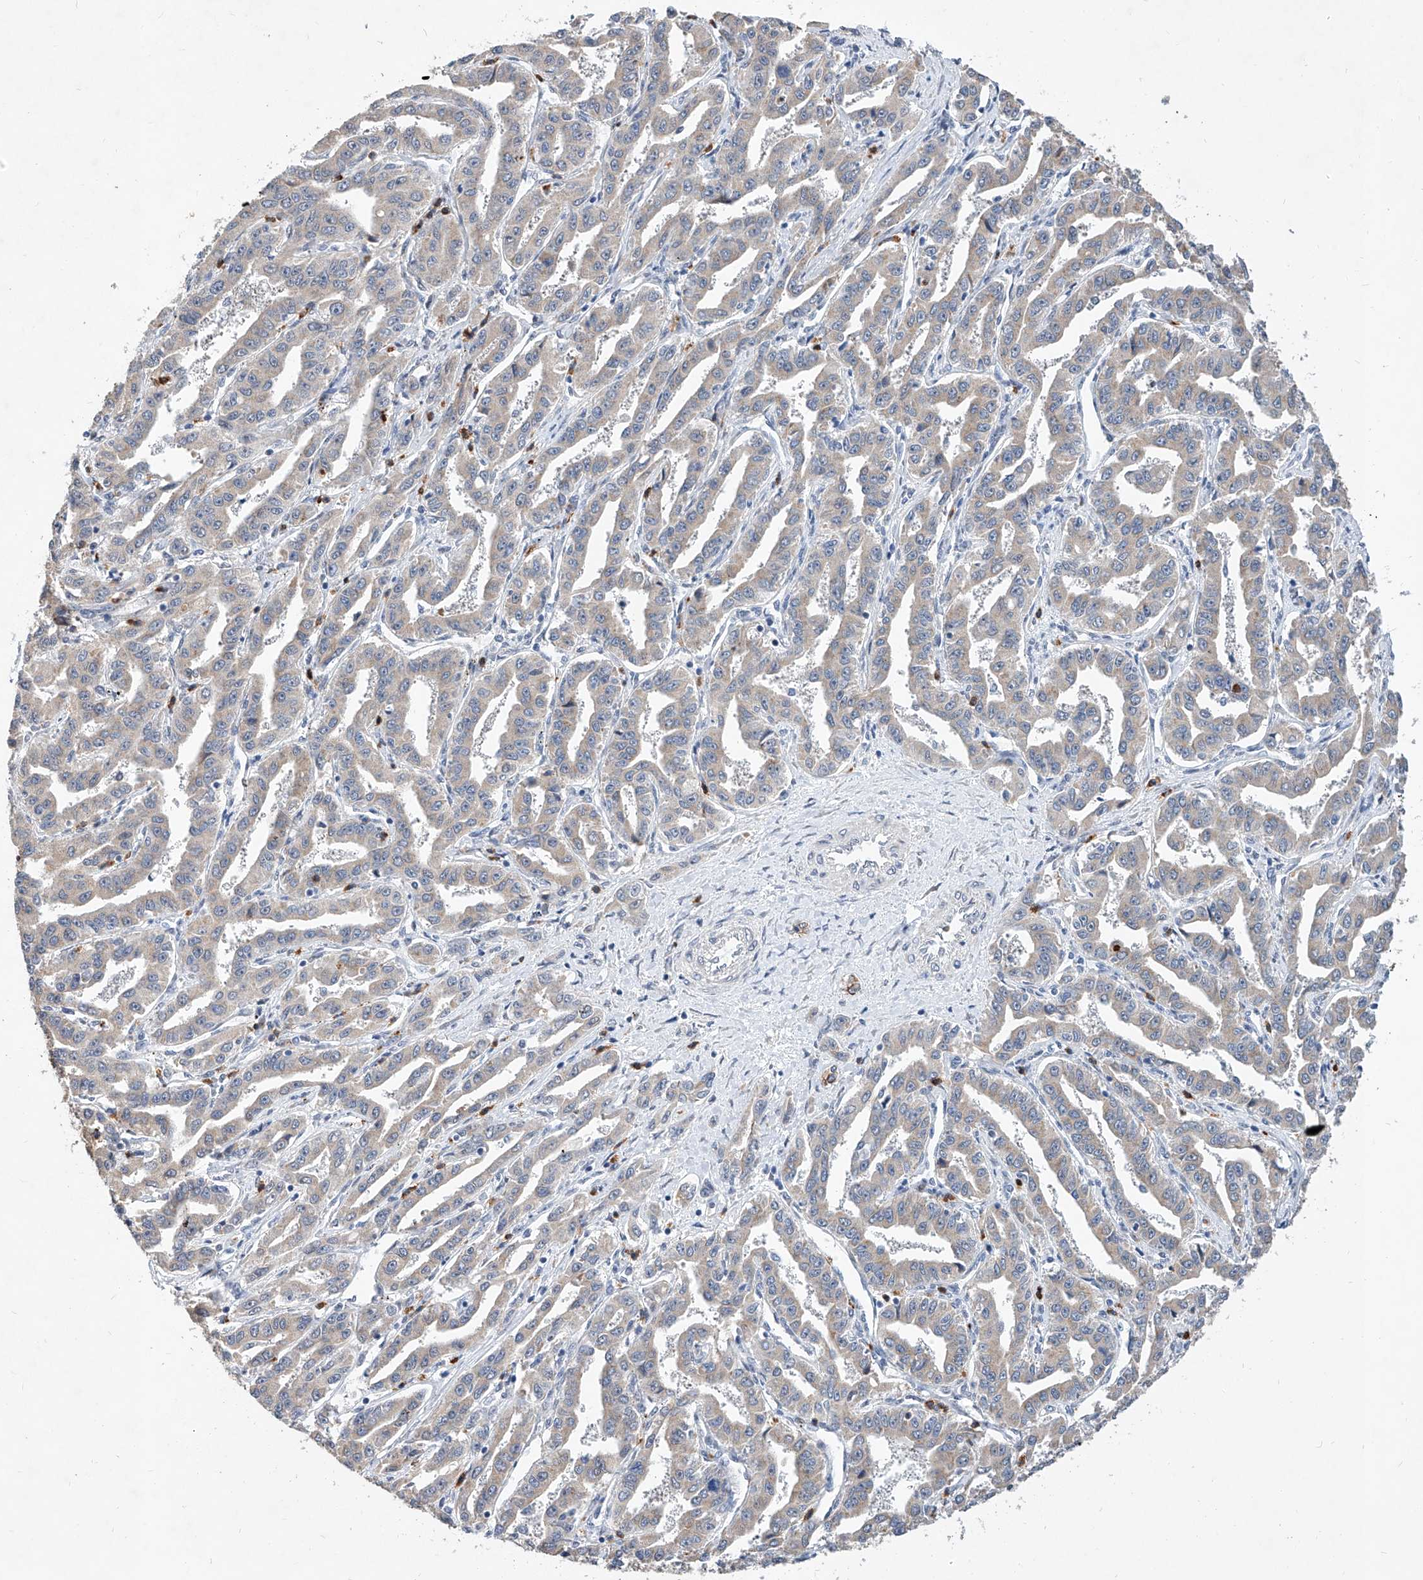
{"staining": {"intensity": "negative", "quantity": "none", "location": "none"}, "tissue": "liver cancer", "cell_type": "Tumor cells", "image_type": "cancer", "snomed": [{"axis": "morphology", "description": "Cholangiocarcinoma"}, {"axis": "topography", "description": "Liver"}], "caption": "Immunohistochemistry micrograph of neoplastic tissue: liver cancer stained with DAB displays no significant protein expression in tumor cells.", "gene": "MFSD4B", "patient": {"sex": "male", "age": 59}}